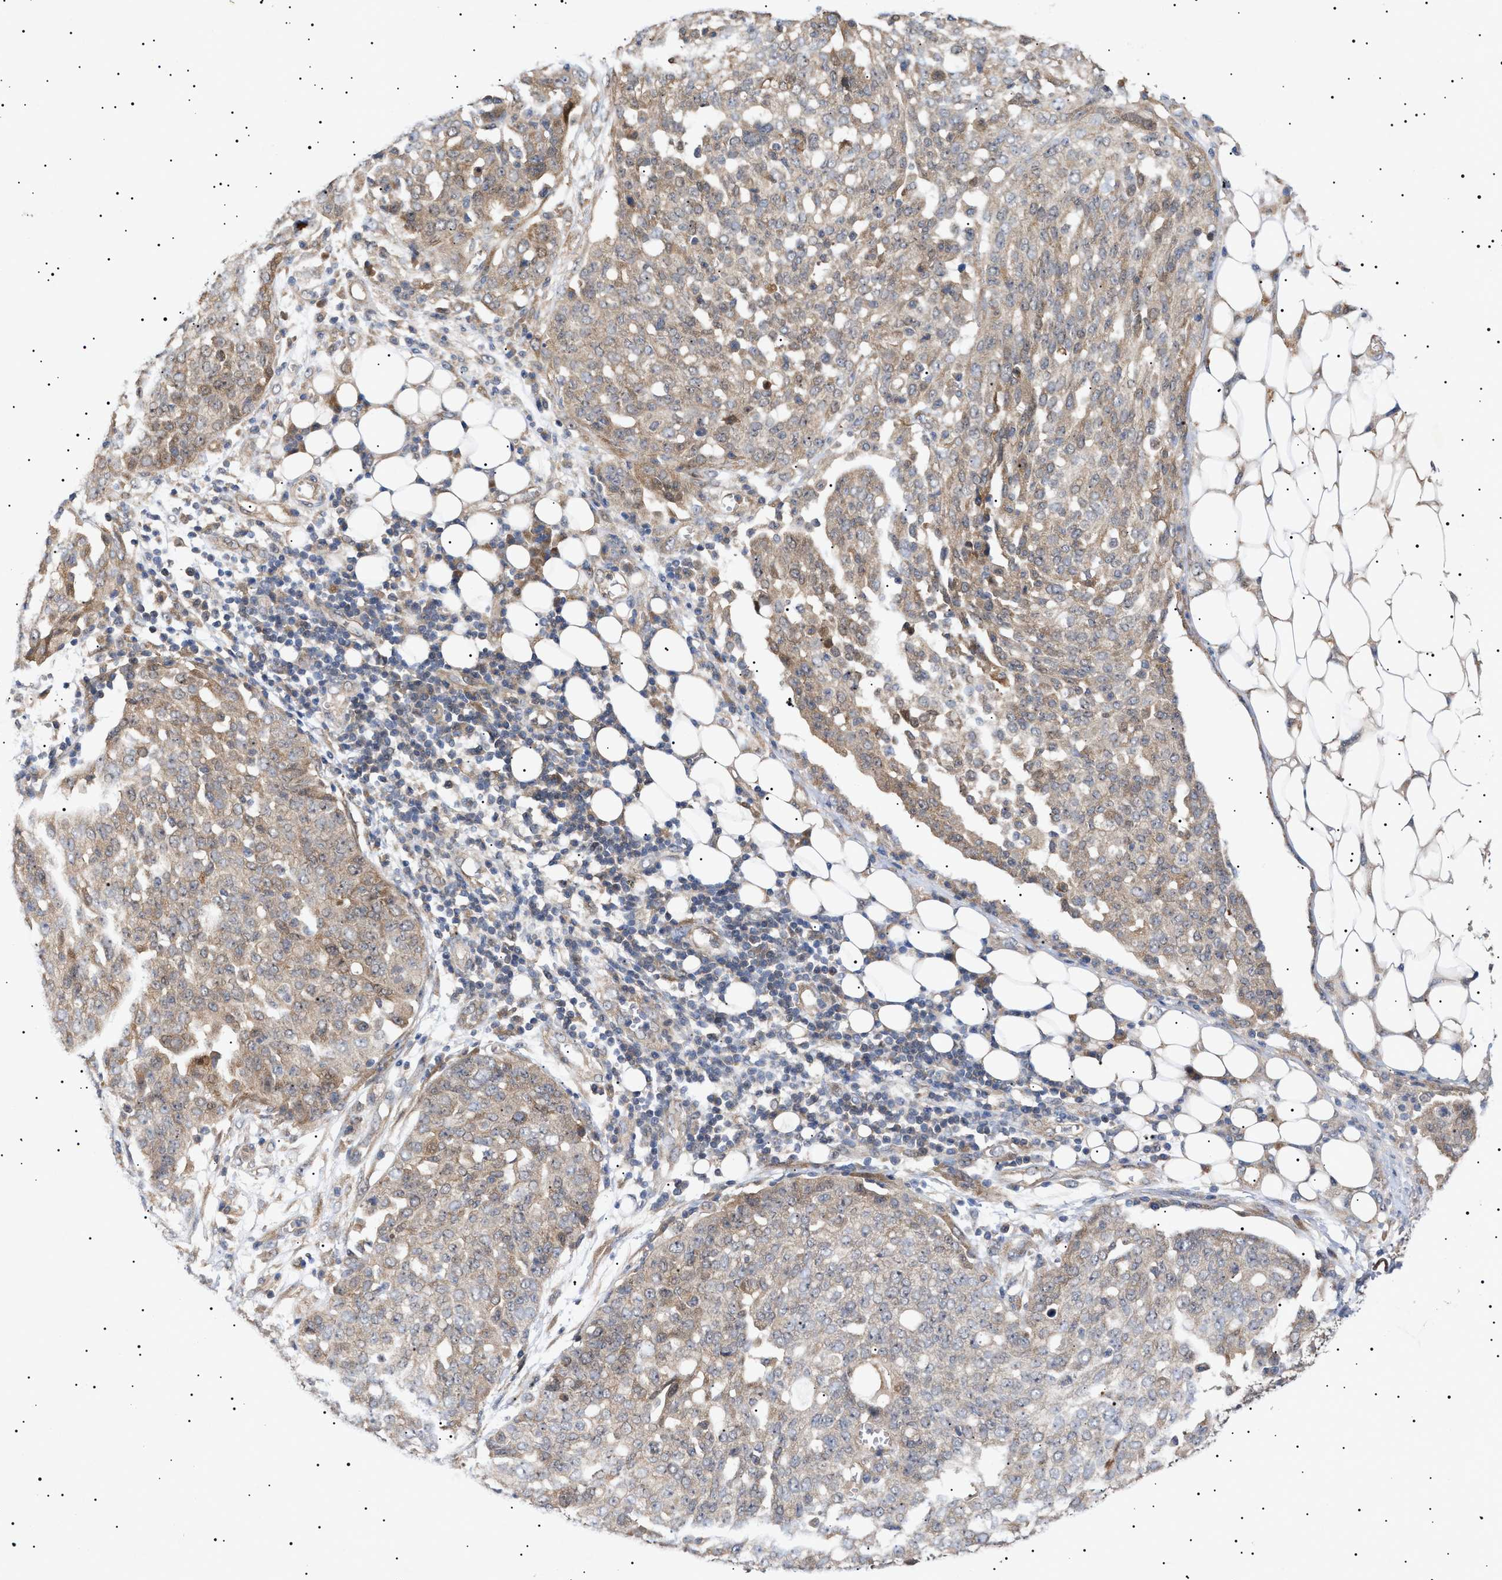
{"staining": {"intensity": "weak", "quantity": ">75%", "location": "cytoplasmic/membranous"}, "tissue": "ovarian cancer", "cell_type": "Tumor cells", "image_type": "cancer", "snomed": [{"axis": "morphology", "description": "Cystadenocarcinoma, serous, NOS"}, {"axis": "topography", "description": "Soft tissue"}, {"axis": "topography", "description": "Ovary"}], "caption": "Serous cystadenocarcinoma (ovarian) was stained to show a protein in brown. There is low levels of weak cytoplasmic/membranous positivity in approximately >75% of tumor cells. (DAB = brown stain, brightfield microscopy at high magnification).", "gene": "NPLOC4", "patient": {"sex": "female", "age": 57}}